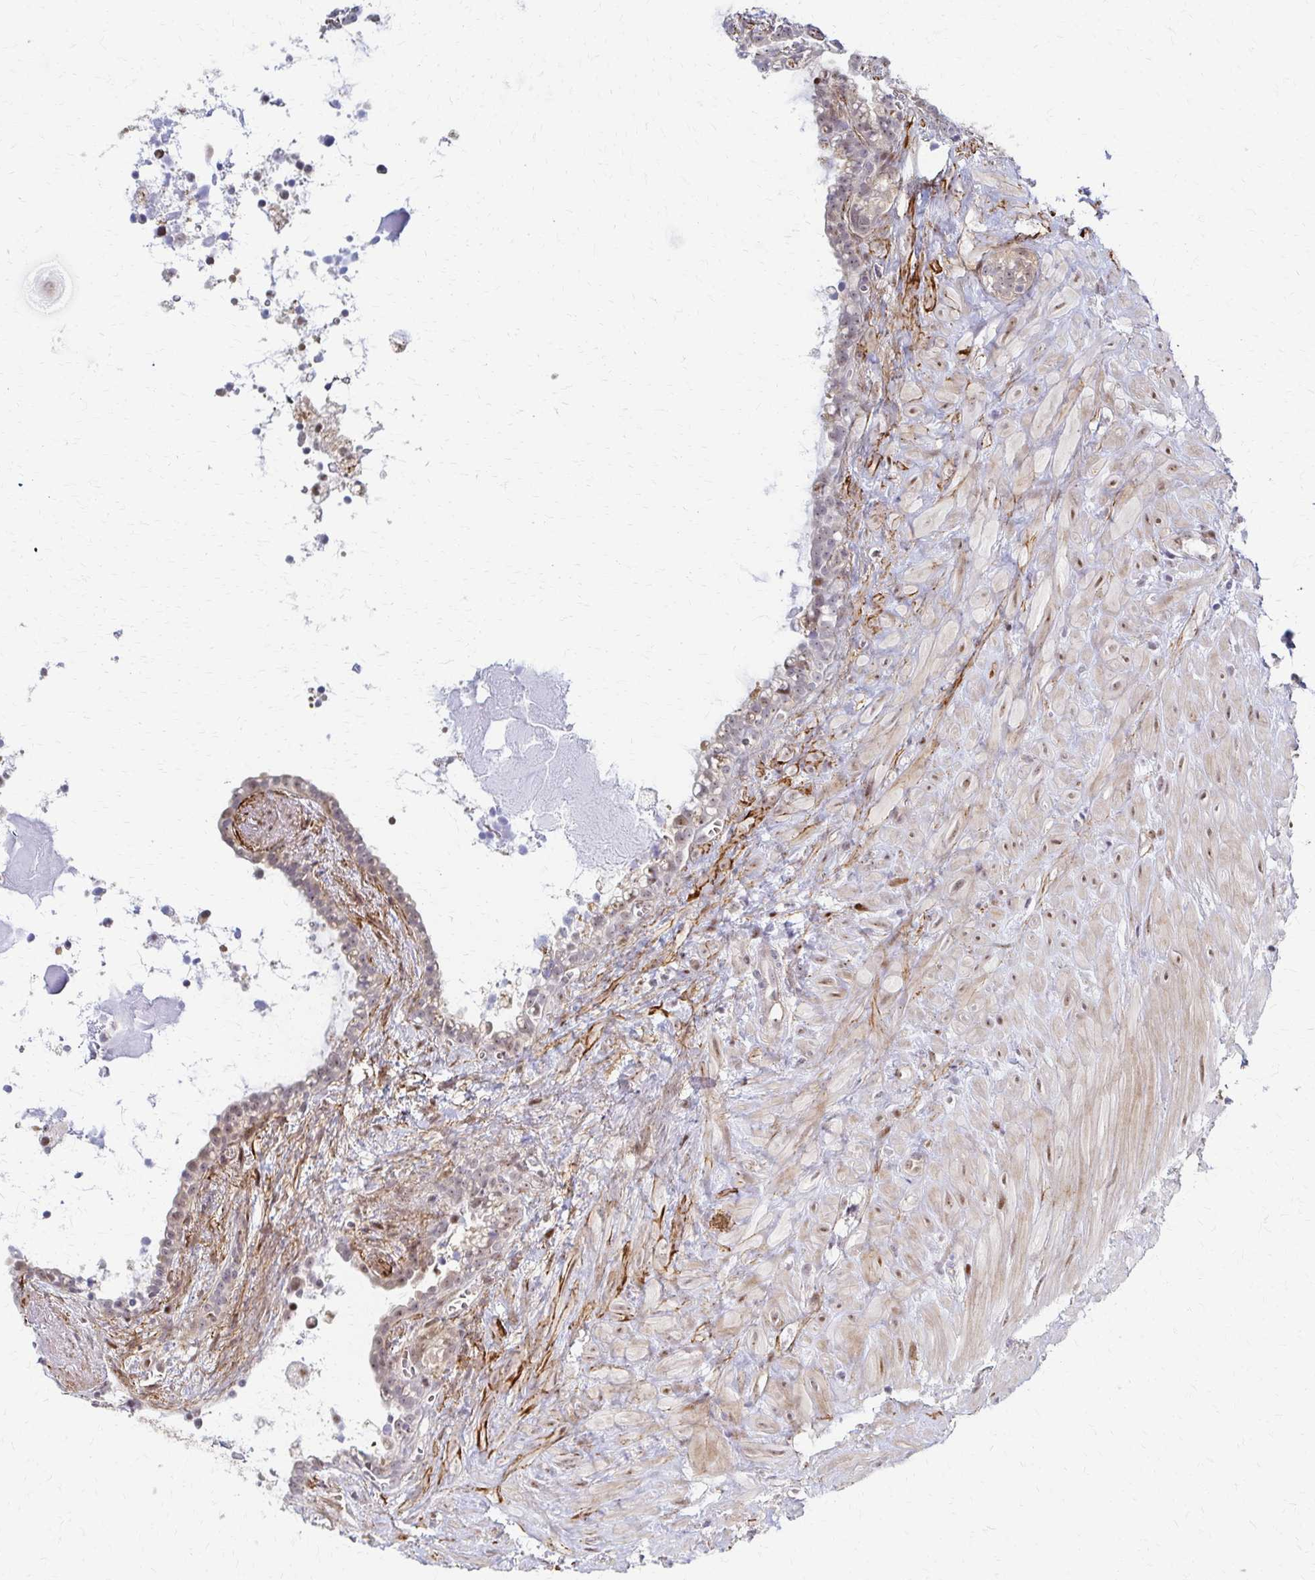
{"staining": {"intensity": "weak", "quantity": "25%-75%", "location": "cytoplasmic/membranous,nuclear"}, "tissue": "seminal vesicle", "cell_type": "Glandular cells", "image_type": "normal", "snomed": [{"axis": "morphology", "description": "Normal tissue, NOS"}, {"axis": "topography", "description": "Seminal veicle"}], "caption": "The micrograph reveals staining of normal seminal vesicle, revealing weak cytoplasmic/membranous,nuclear protein positivity (brown color) within glandular cells. (Stains: DAB in brown, nuclei in blue, Microscopy: brightfield microscopy at high magnification).", "gene": "PSMD7", "patient": {"sex": "male", "age": 76}}